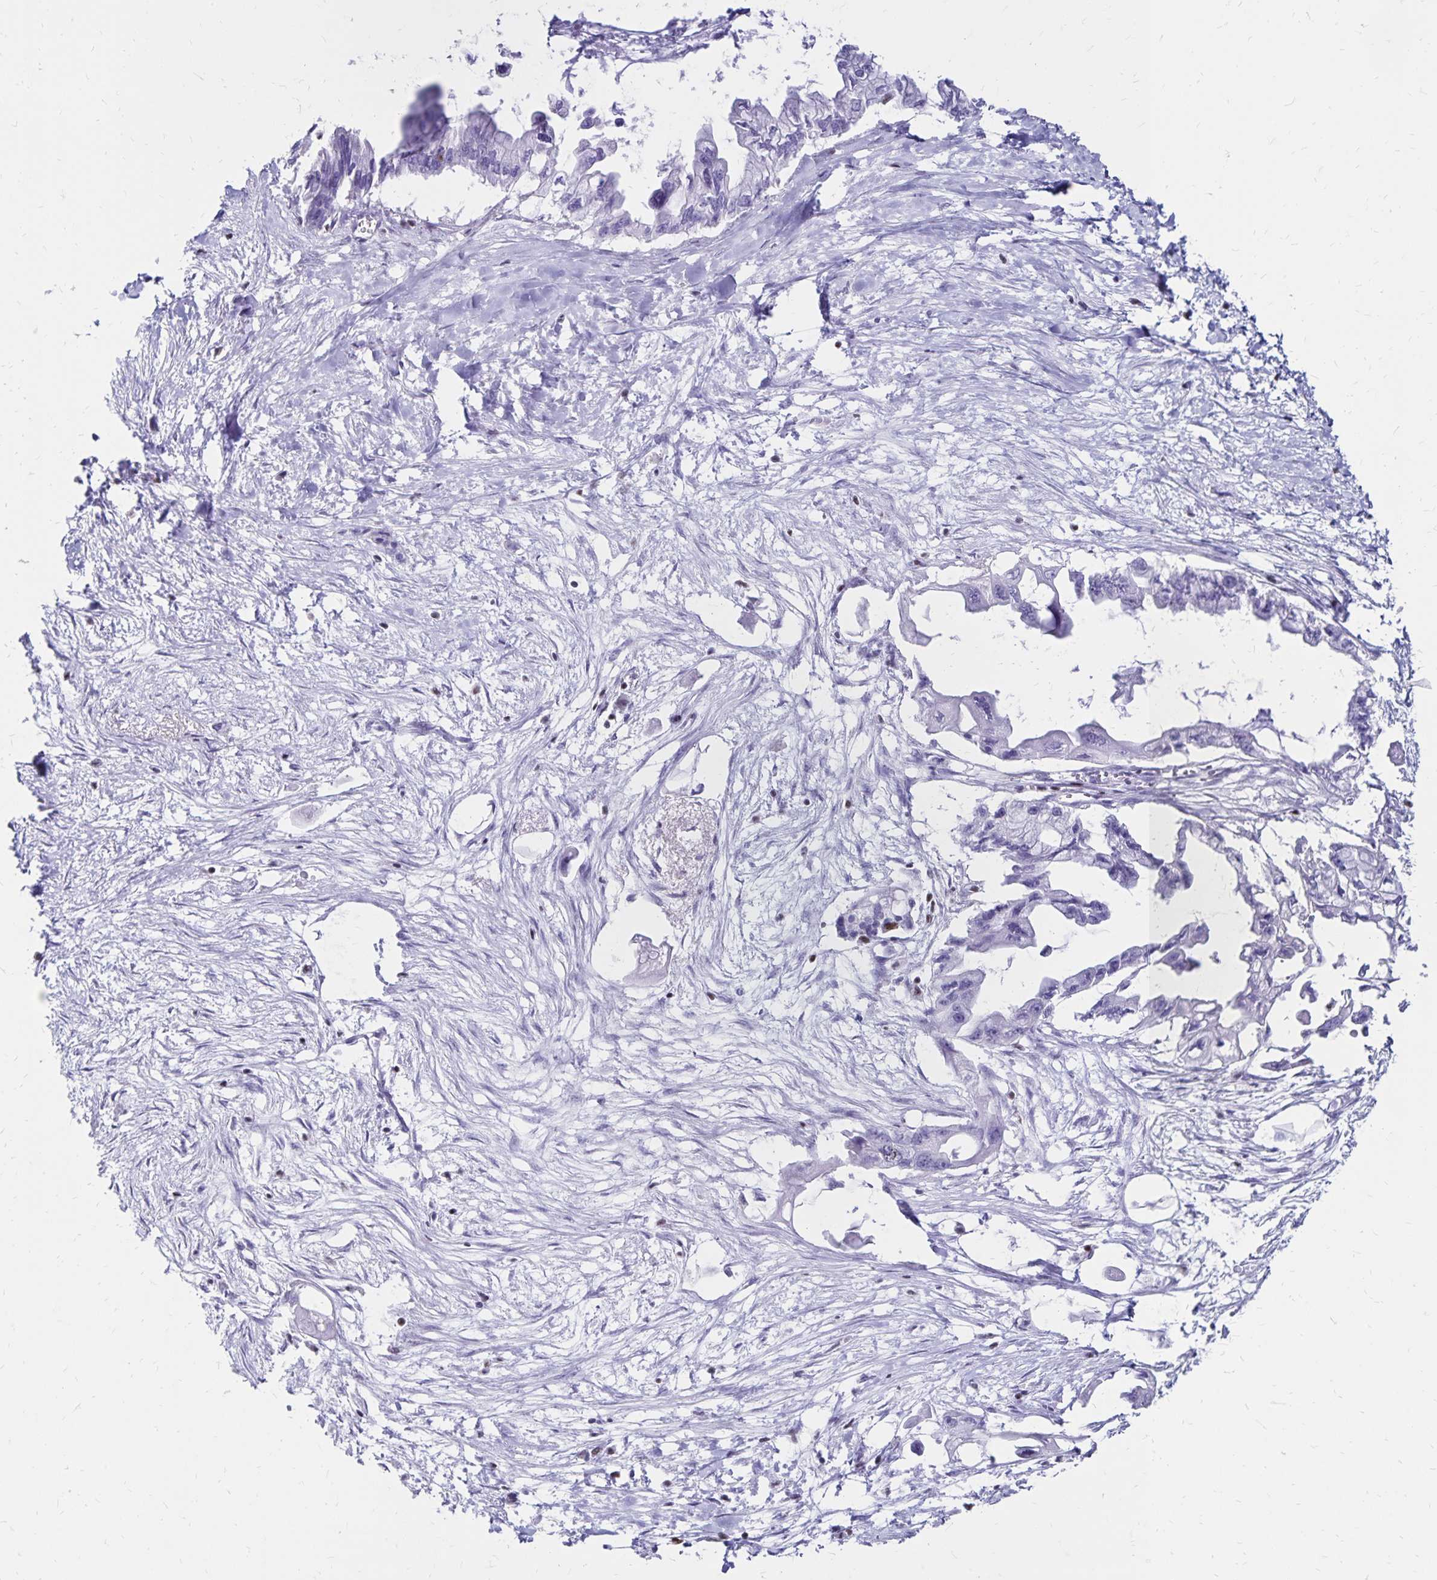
{"staining": {"intensity": "negative", "quantity": "none", "location": "none"}, "tissue": "pancreatic cancer", "cell_type": "Tumor cells", "image_type": "cancer", "snomed": [{"axis": "morphology", "description": "Adenocarcinoma, NOS"}, {"axis": "topography", "description": "Pancreas"}], "caption": "Immunohistochemistry photomicrograph of human adenocarcinoma (pancreatic) stained for a protein (brown), which exhibits no positivity in tumor cells.", "gene": "IKZF1", "patient": {"sex": "male", "age": 61}}